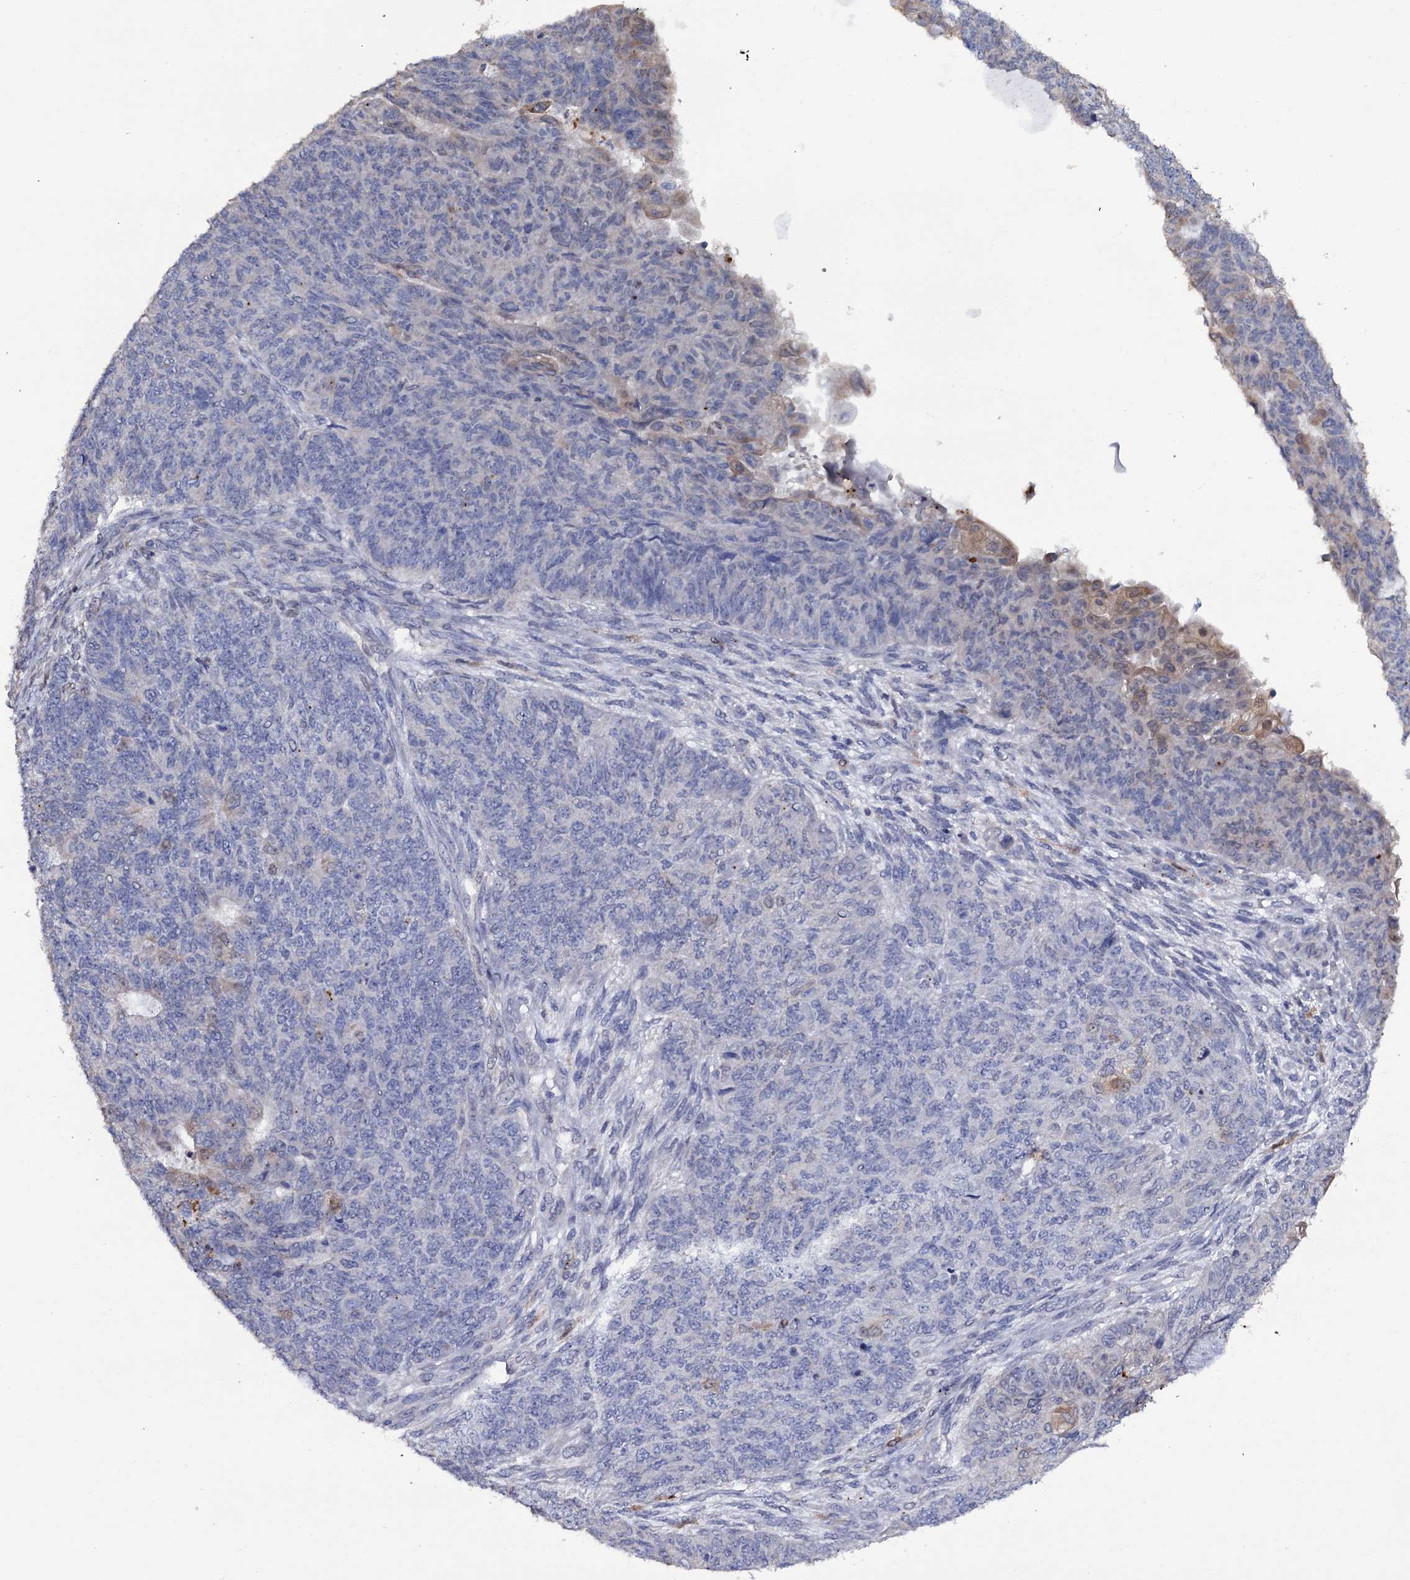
{"staining": {"intensity": "weak", "quantity": "<25%", "location": "cytoplasmic/membranous"}, "tissue": "endometrial cancer", "cell_type": "Tumor cells", "image_type": "cancer", "snomed": [{"axis": "morphology", "description": "Adenocarcinoma, NOS"}, {"axis": "topography", "description": "Endometrium"}], "caption": "A photomicrograph of human endometrial adenocarcinoma is negative for staining in tumor cells.", "gene": "CRYL1", "patient": {"sex": "female", "age": 32}}